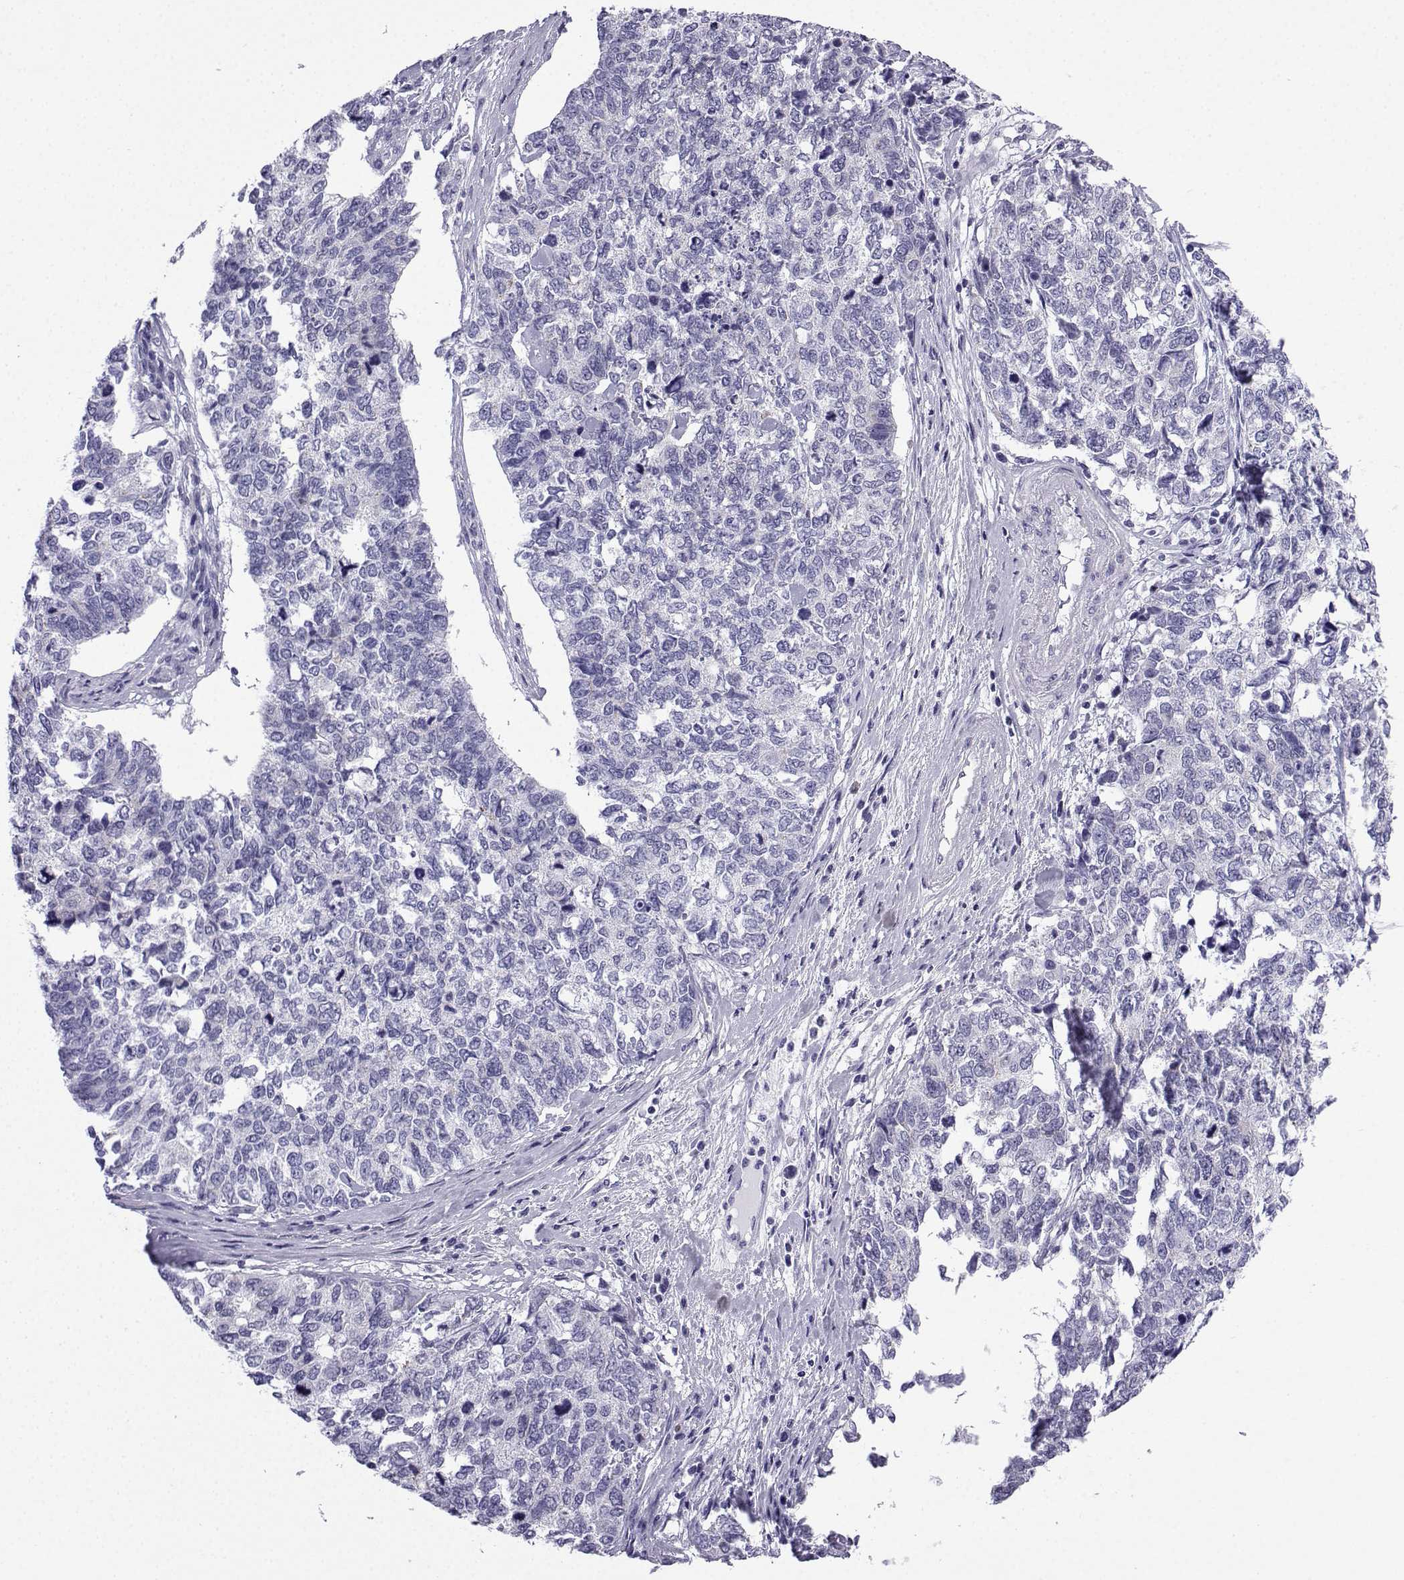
{"staining": {"intensity": "negative", "quantity": "none", "location": "none"}, "tissue": "cervical cancer", "cell_type": "Tumor cells", "image_type": "cancer", "snomed": [{"axis": "morphology", "description": "Squamous cell carcinoma, NOS"}, {"axis": "topography", "description": "Cervix"}], "caption": "Immunohistochemistry of human cervical cancer (squamous cell carcinoma) shows no staining in tumor cells.", "gene": "ACRBP", "patient": {"sex": "female", "age": 63}}